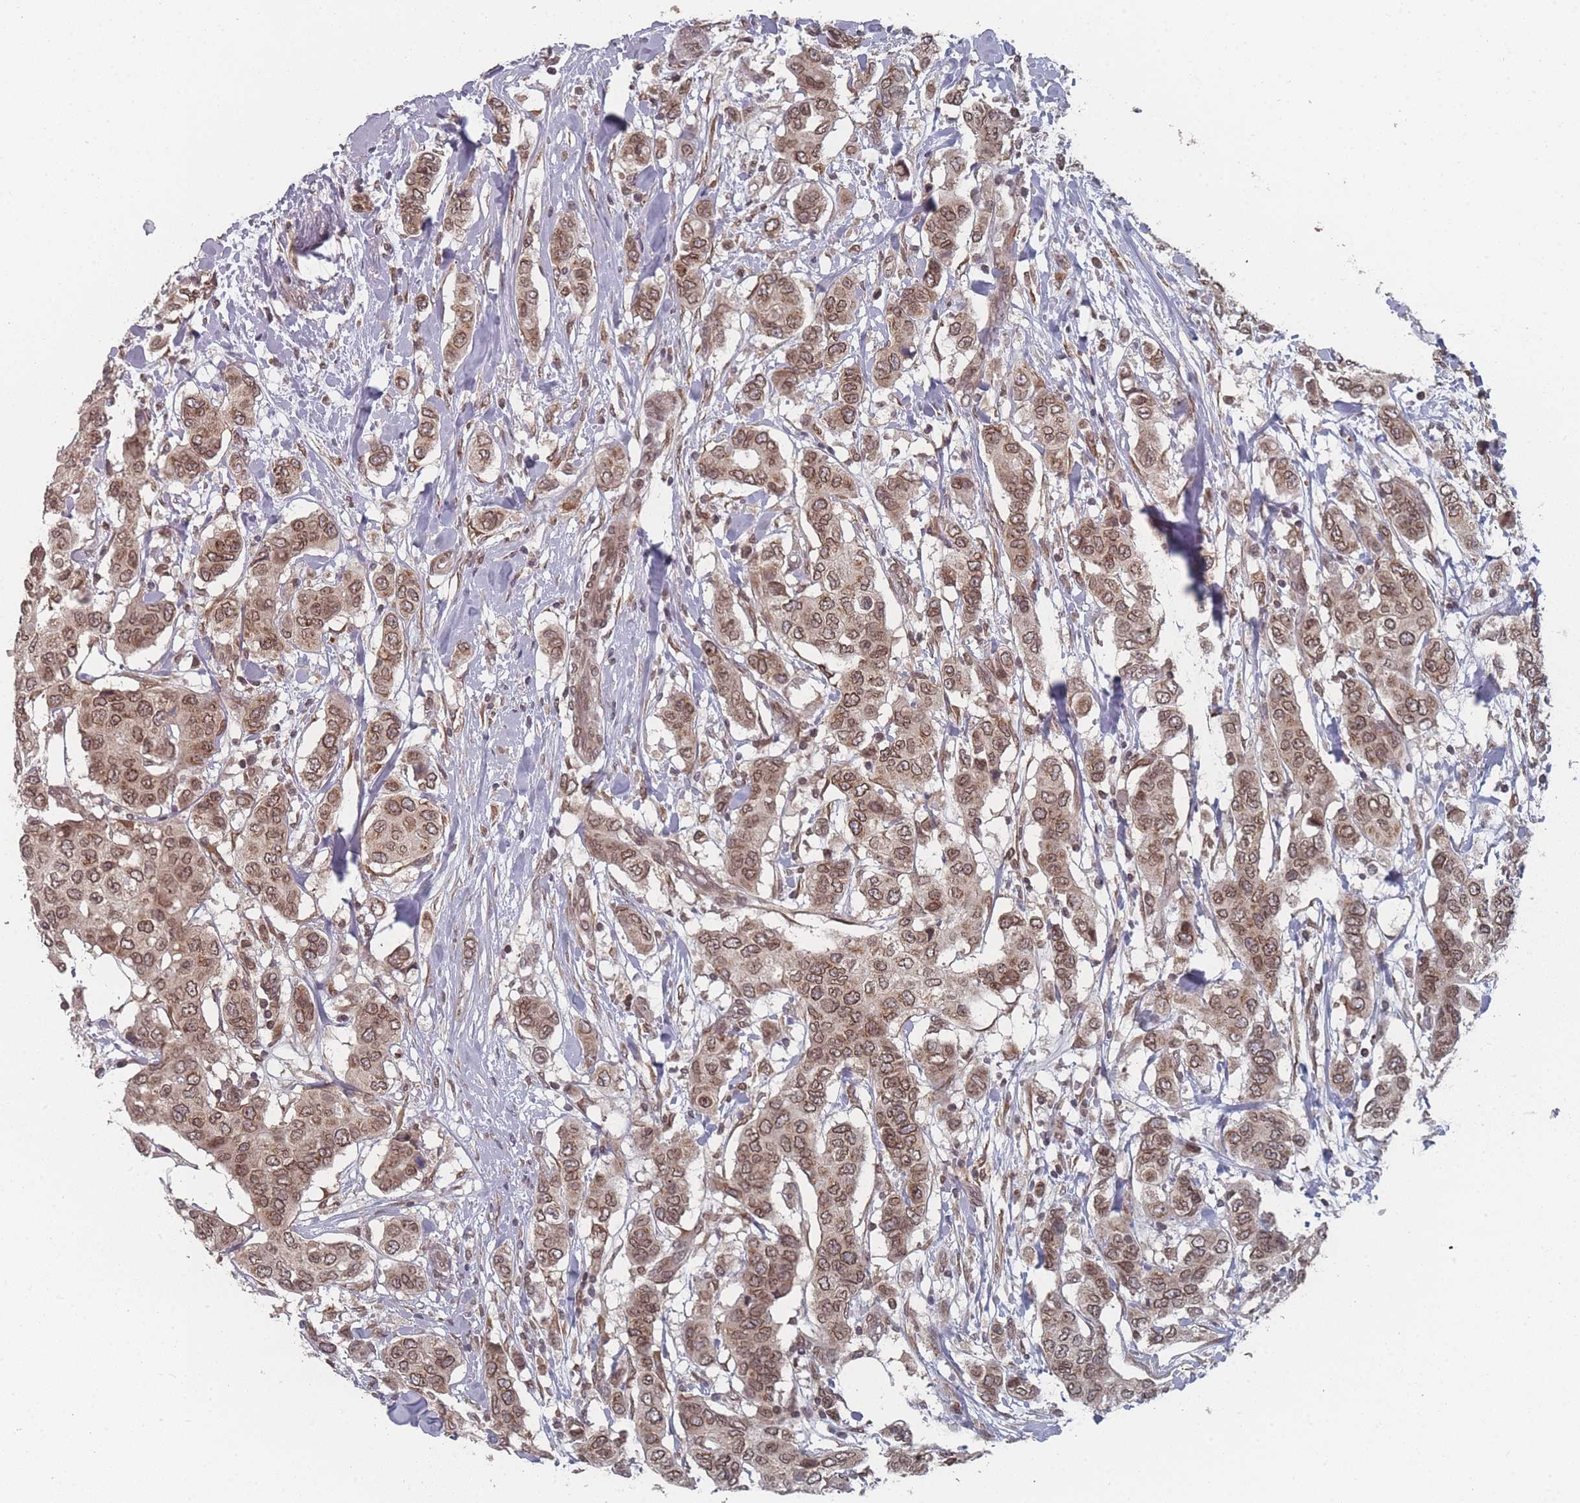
{"staining": {"intensity": "moderate", "quantity": ">75%", "location": "cytoplasmic/membranous,nuclear"}, "tissue": "breast cancer", "cell_type": "Tumor cells", "image_type": "cancer", "snomed": [{"axis": "morphology", "description": "Lobular carcinoma"}, {"axis": "topography", "description": "Breast"}], "caption": "Breast cancer stained for a protein exhibits moderate cytoplasmic/membranous and nuclear positivity in tumor cells. (DAB (3,3'-diaminobenzidine) = brown stain, brightfield microscopy at high magnification).", "gene": "TBC1D25", "patient": {"sex": "female", "age": 51}}